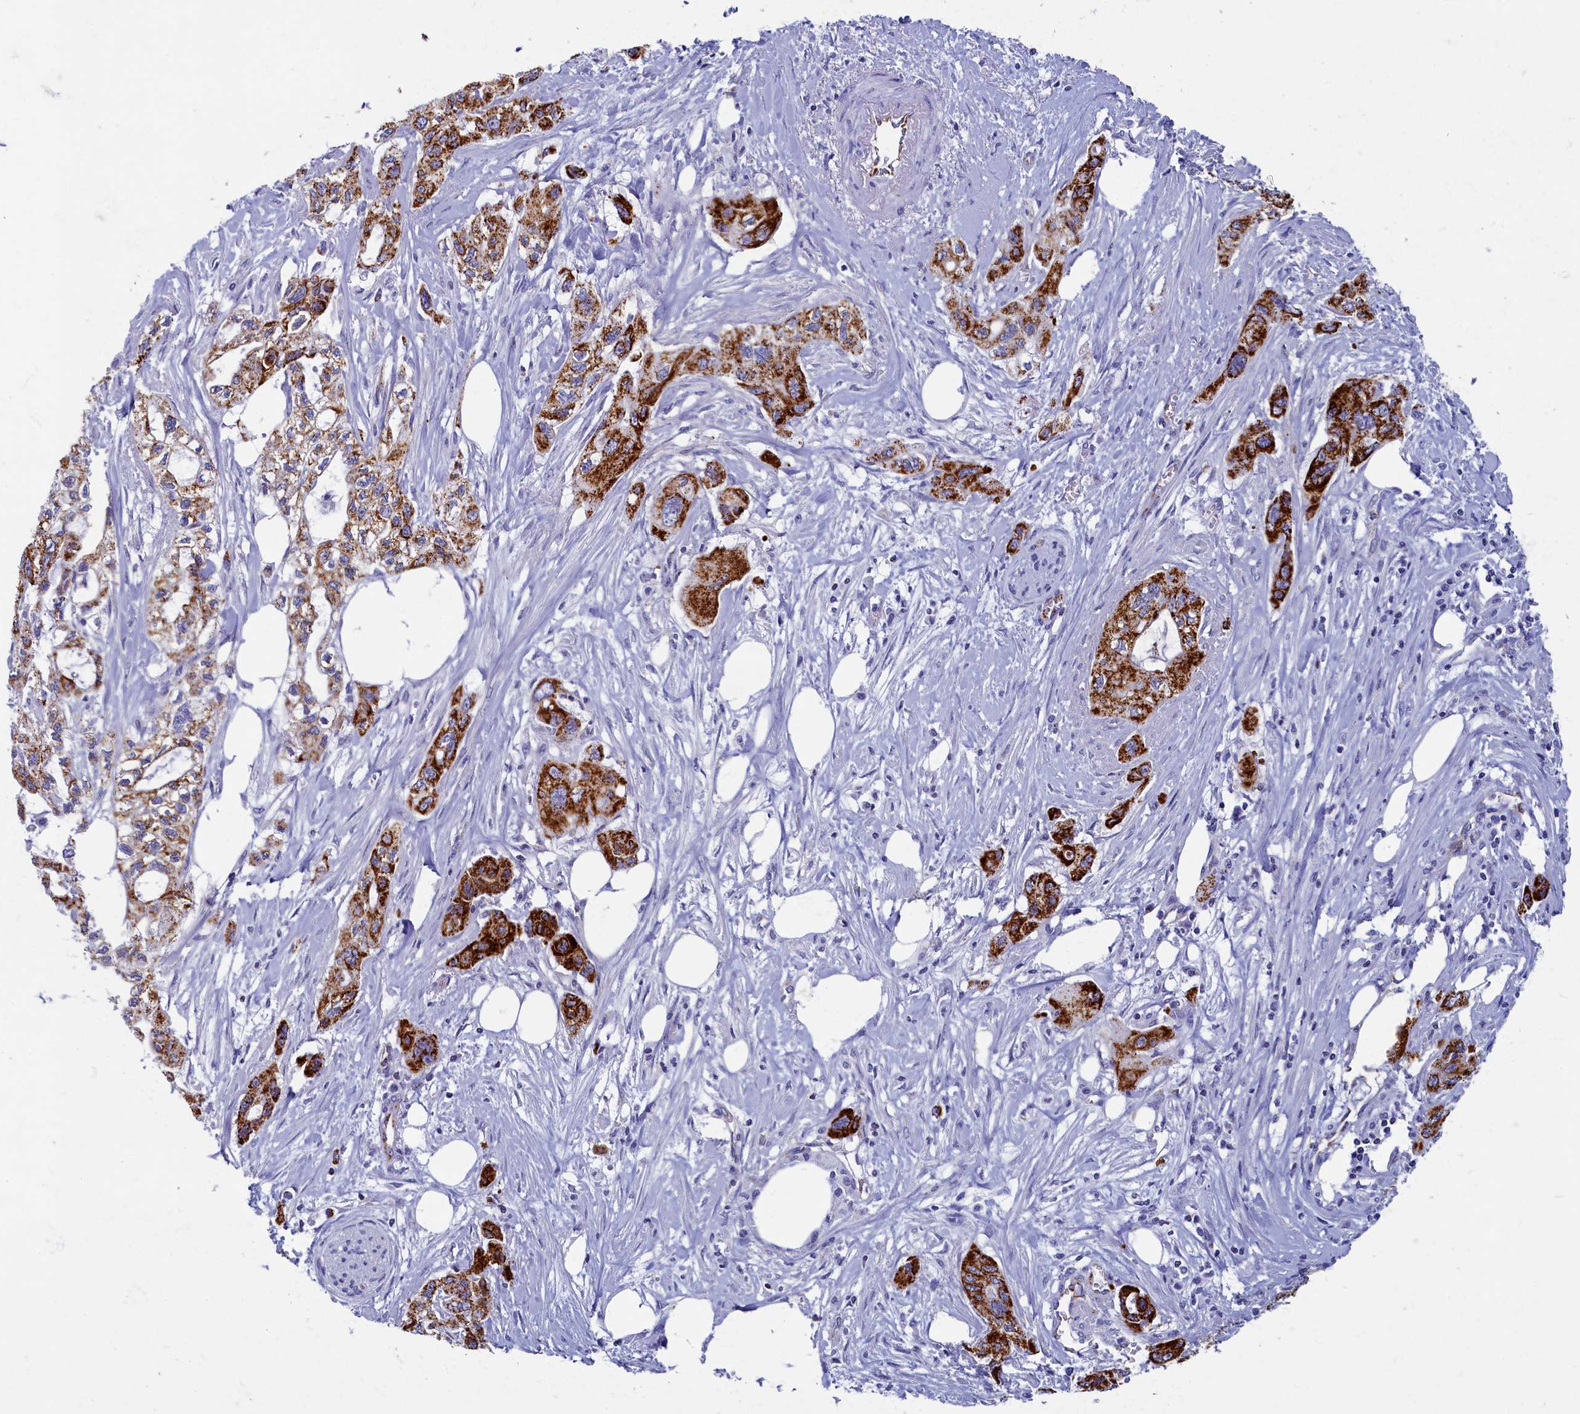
{"staining": {"intensity": "strong", "quantity": ">75%", "location": "cytoplasmic/membranous"}, "tissue": "pancreatic cancer", "cell_type": "Tumor cells", "image_type": "cancer", "snomed": [{"axis": "morphology", "description": "Adenocarcinoma, NOS"}, {"axis": "topography", "description": "Pancreas"}], "caption": "An image of adenocarcinoma (pancreatic) stained for a protein displays strong cytoplasmic/membranous brown staining in tumor cells.", "gene": "OCIAD2", "patient": {"sex": "male", "age": 75}}